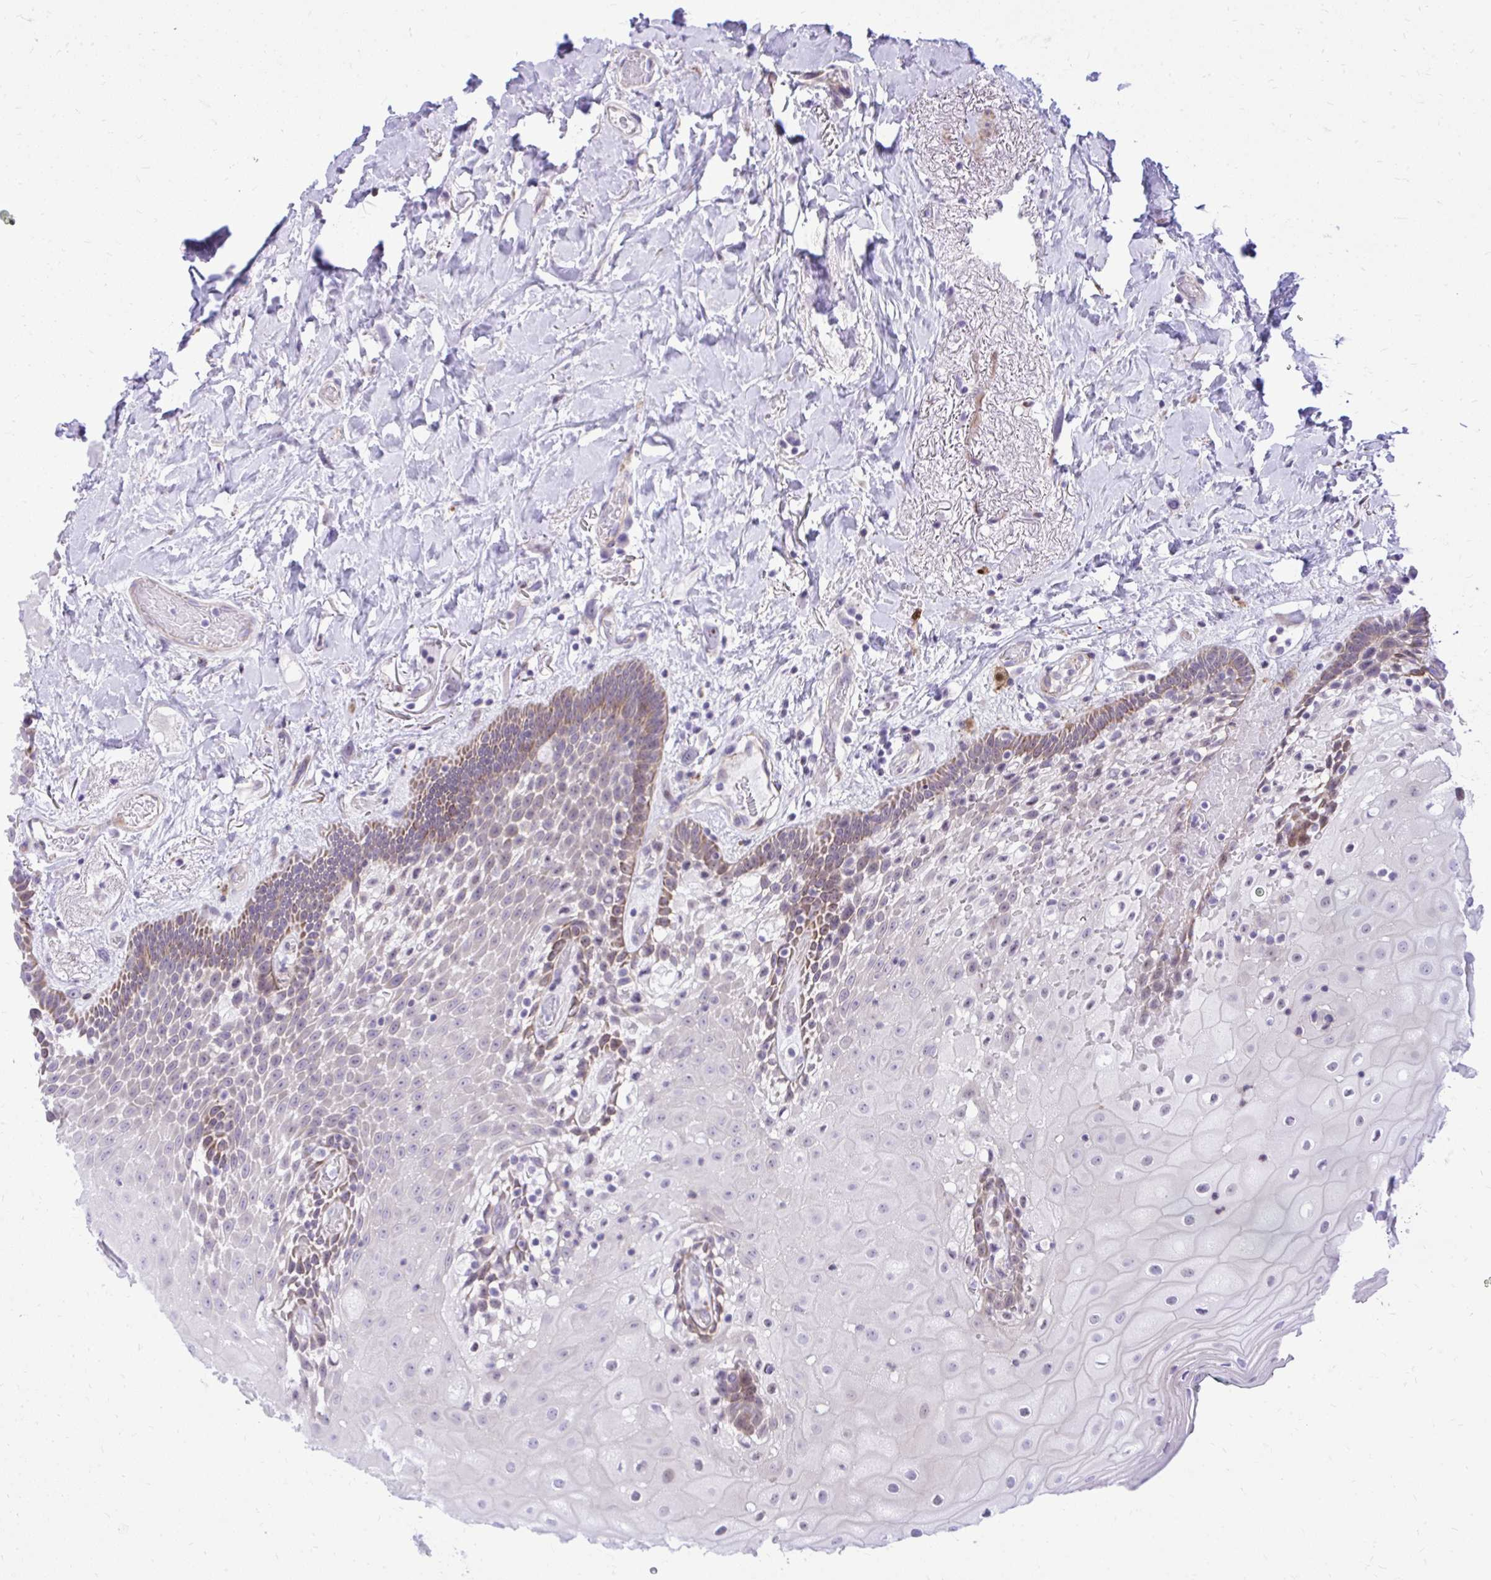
{"staining": {"intensity": "weak", "quantity": "<25%", "location": "cytoplasmic/membranous"}, "tissue": "oral mucosa", "cell_type": "Squamous epithelial cells", "image_type": "normal", "snomed": [{"axis": "morphology", "description": "Normal tissue, NOS"}, {"axis": "morphology", "description": "Squamous cell carcinoma, NOS"}, {"axis": "topography", "description": "Oral tissue"}, {"axis": "topography", "description": "Head-Neck"}], "caption": "This is an immunohistochemistry (IHC) photomicrograph of benign oral mucosa. There is no staining in squamous epithelial cells.", "gene": "GRK4", "patient": {"sex": "male", "age": 64}}